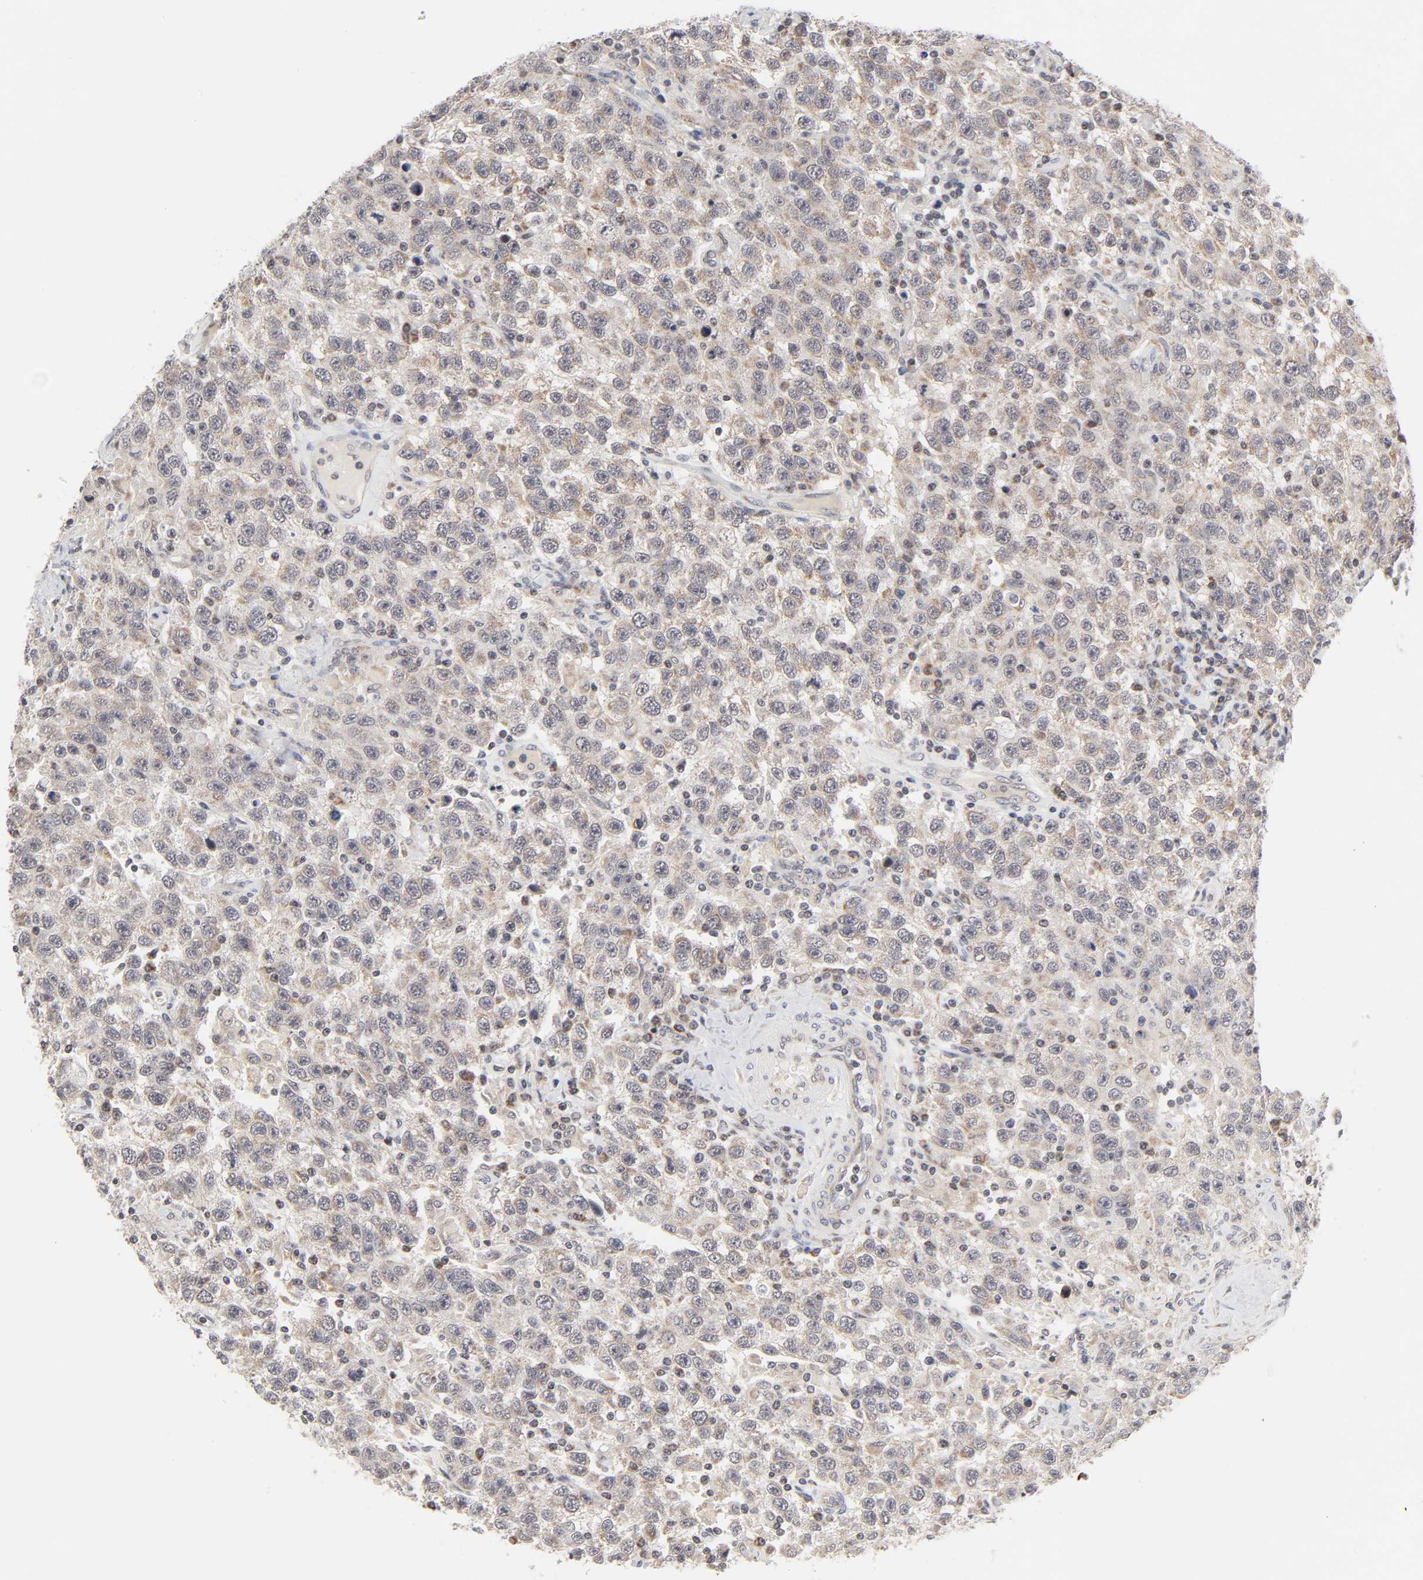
{"staining": {"intensity": "moderate", "quantity": ">75%", "location": "cytoplasmic/membranous"}, "tissue": "testis cancer", "cell_type": "Tumor cells", "image_type": "cancer", "snomed": [{"axis": "morphology", "description": "Seminoma, NOS"}, {"axis": "topography", "description": "Testis"}], "caption": "Immunohistochemical staining of human testis cancer (seminoma) shows medium levels of moderate cytoplasmic/membranous staining in about >75% of tumor cells.", "gene": "AUH", "patient": {"sex": "male", "age": 41}}